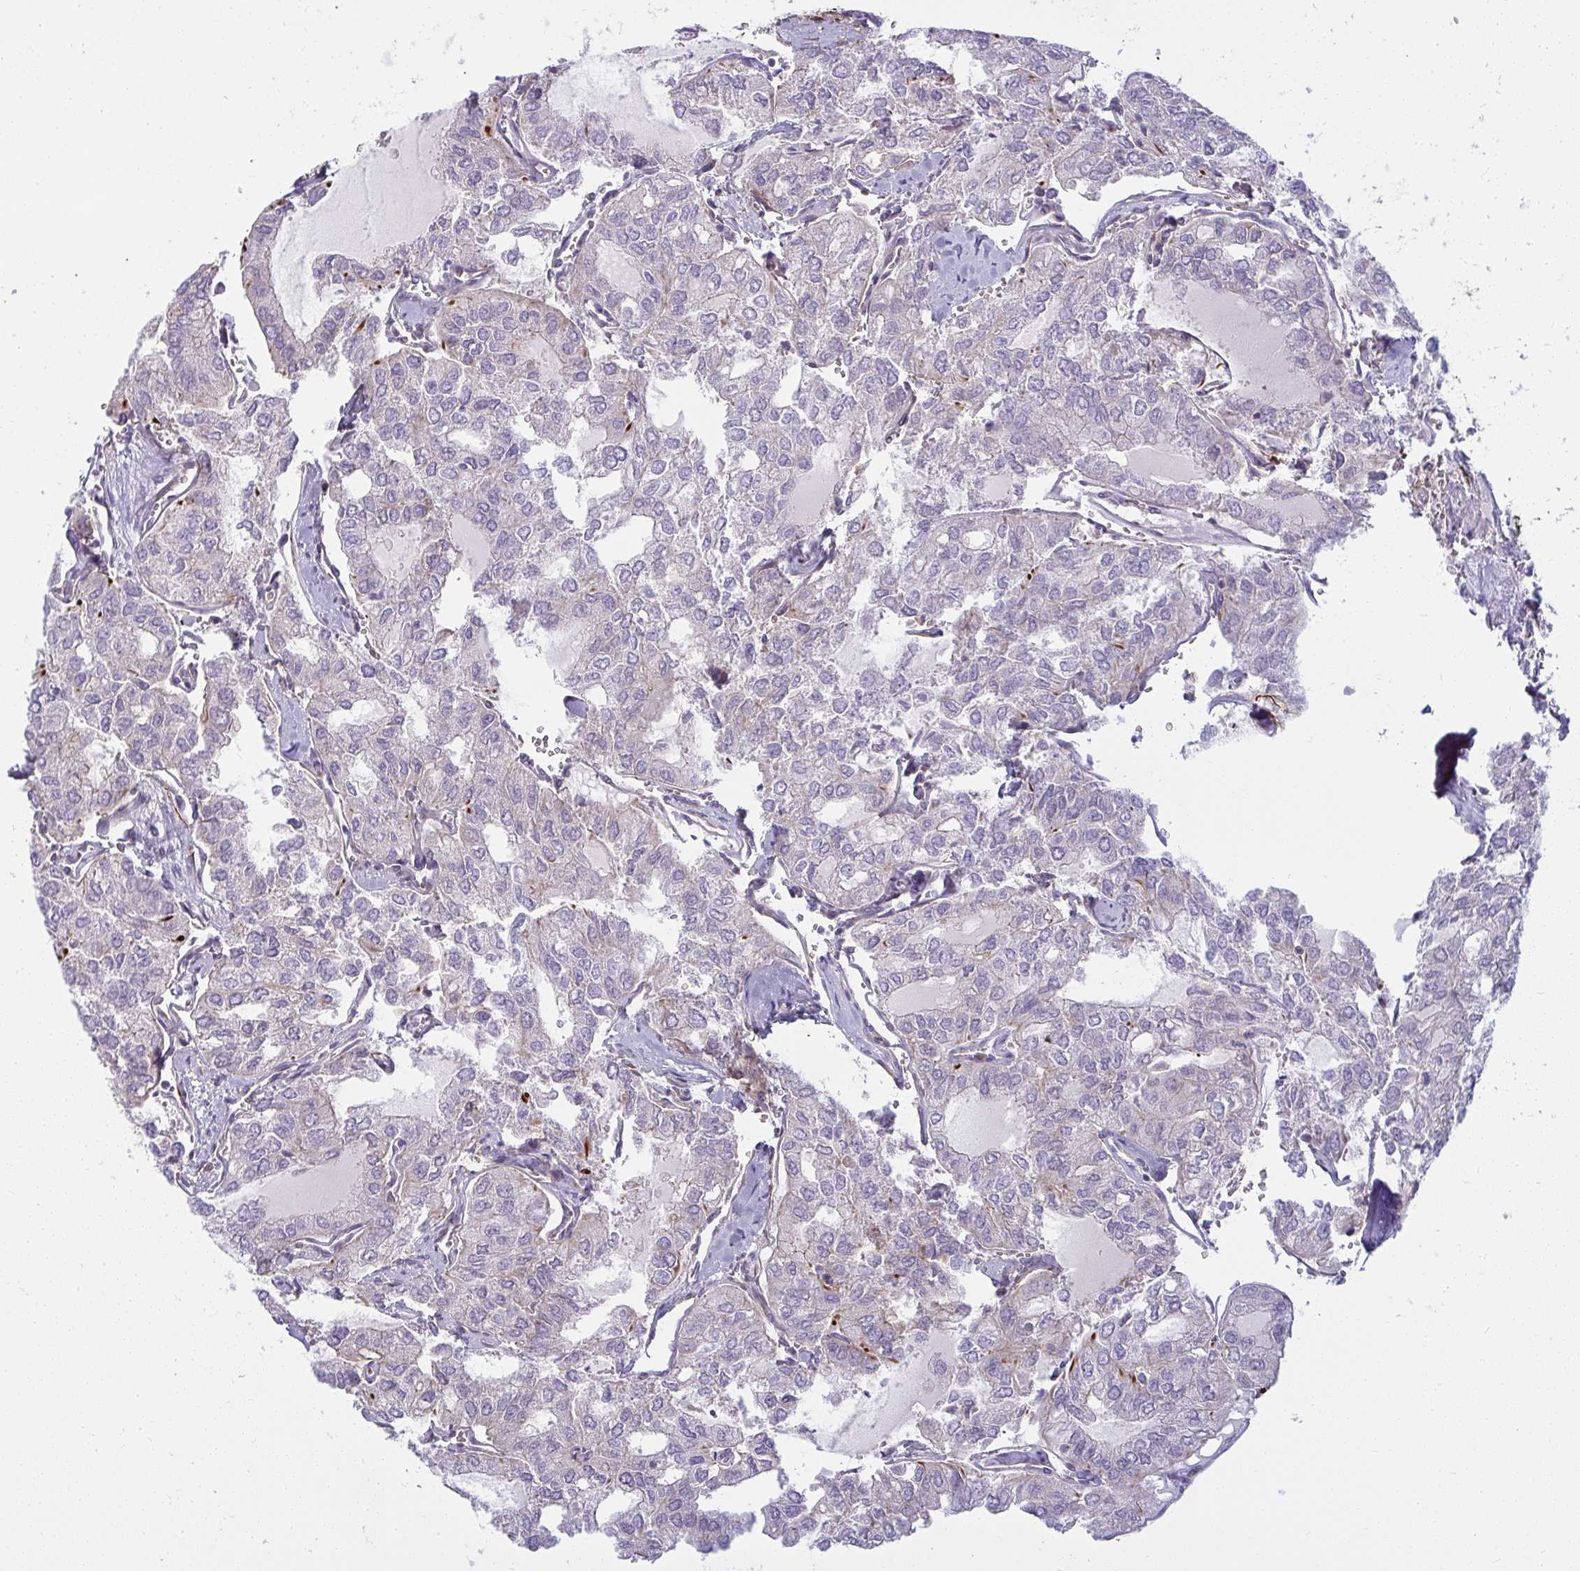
{"staining": {"intensity": "weak", "quantity": "25%-75%", "location": "cytoplasmic/membranous"}, "tissue": "thyroid cancer", "cell_type": "Tumor cells", "image_type": "cancer", "snomed": [{"axis": "morphology", "description": "Follicular adenoma carcinoma, NOS"}, {"axis": "topography", "description": "Thyroid gland"}], "caption": "A photomicrograph showing weak cytoplasmic/membranous positivity in about 25%-75% of tumor cells in thyroid cancer, as visualized by brown immunohistochemical staining.", "gene": "IFIT3", "patient": {"sex": "male", "age": 75}}